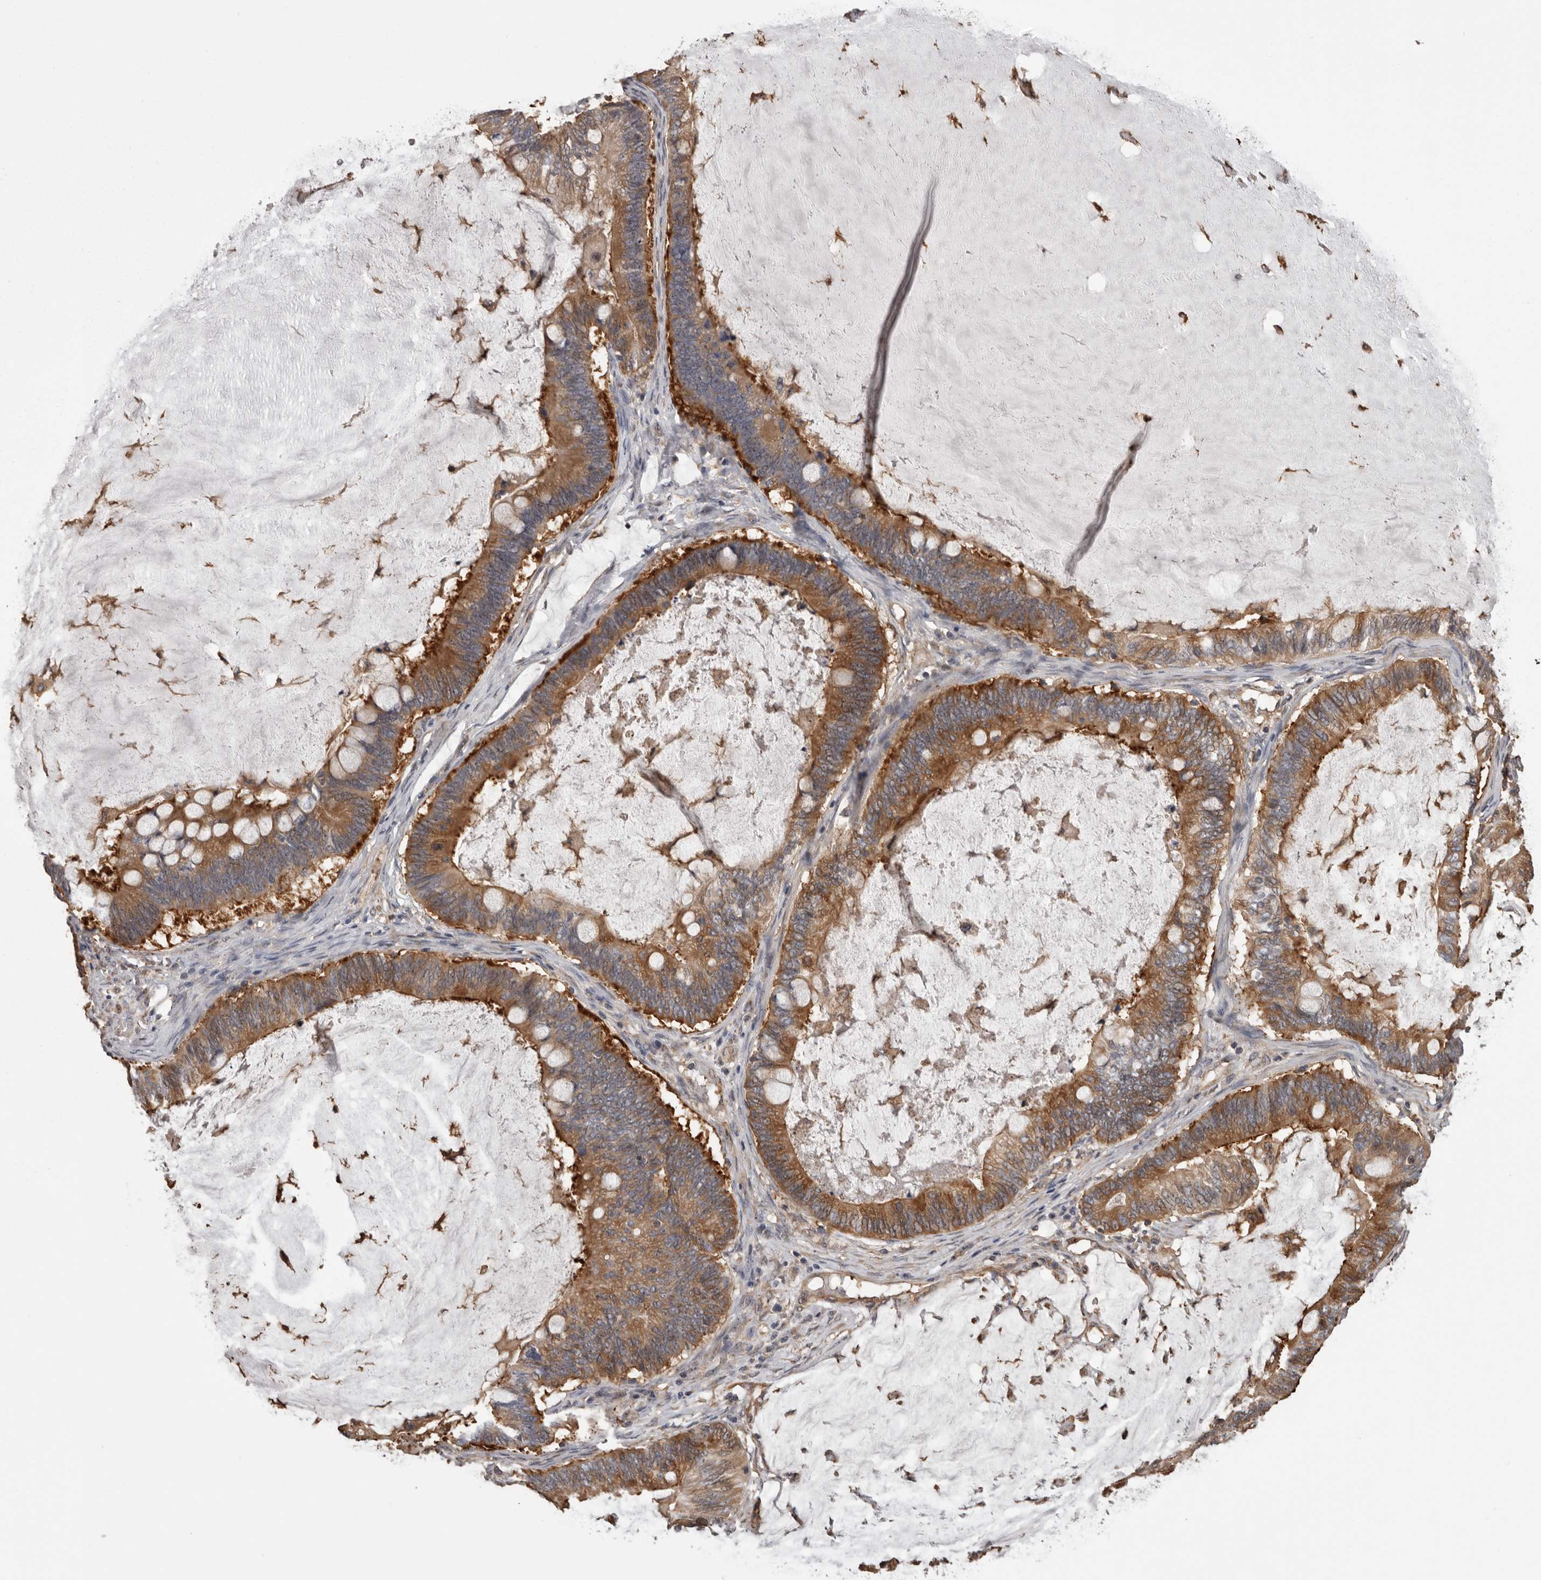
{"staining": {"intensity": "moderate", "quantity": ">75%", "location": "cytoplasmic/membranous"}, "tissue": "ovarian cancer", "cell_type": "Tumor cells", "image_type": "cancer", "snomed": [{"axis": "morphology", "description": "Cystadenocarcinoma, mucinous, NOS"}, {"axis": "topography", "description": "Ovary"}], "caption": "Immunohistochemistry photomicrograph of human ovarian cancer stained for a protein (brown), which reveals medium levels of moderate cytoplasmic/membranous expression in approximately >75% of tumor cells.", "gene": "DARS1", "patient": {"sex": "female", "age": 61}}